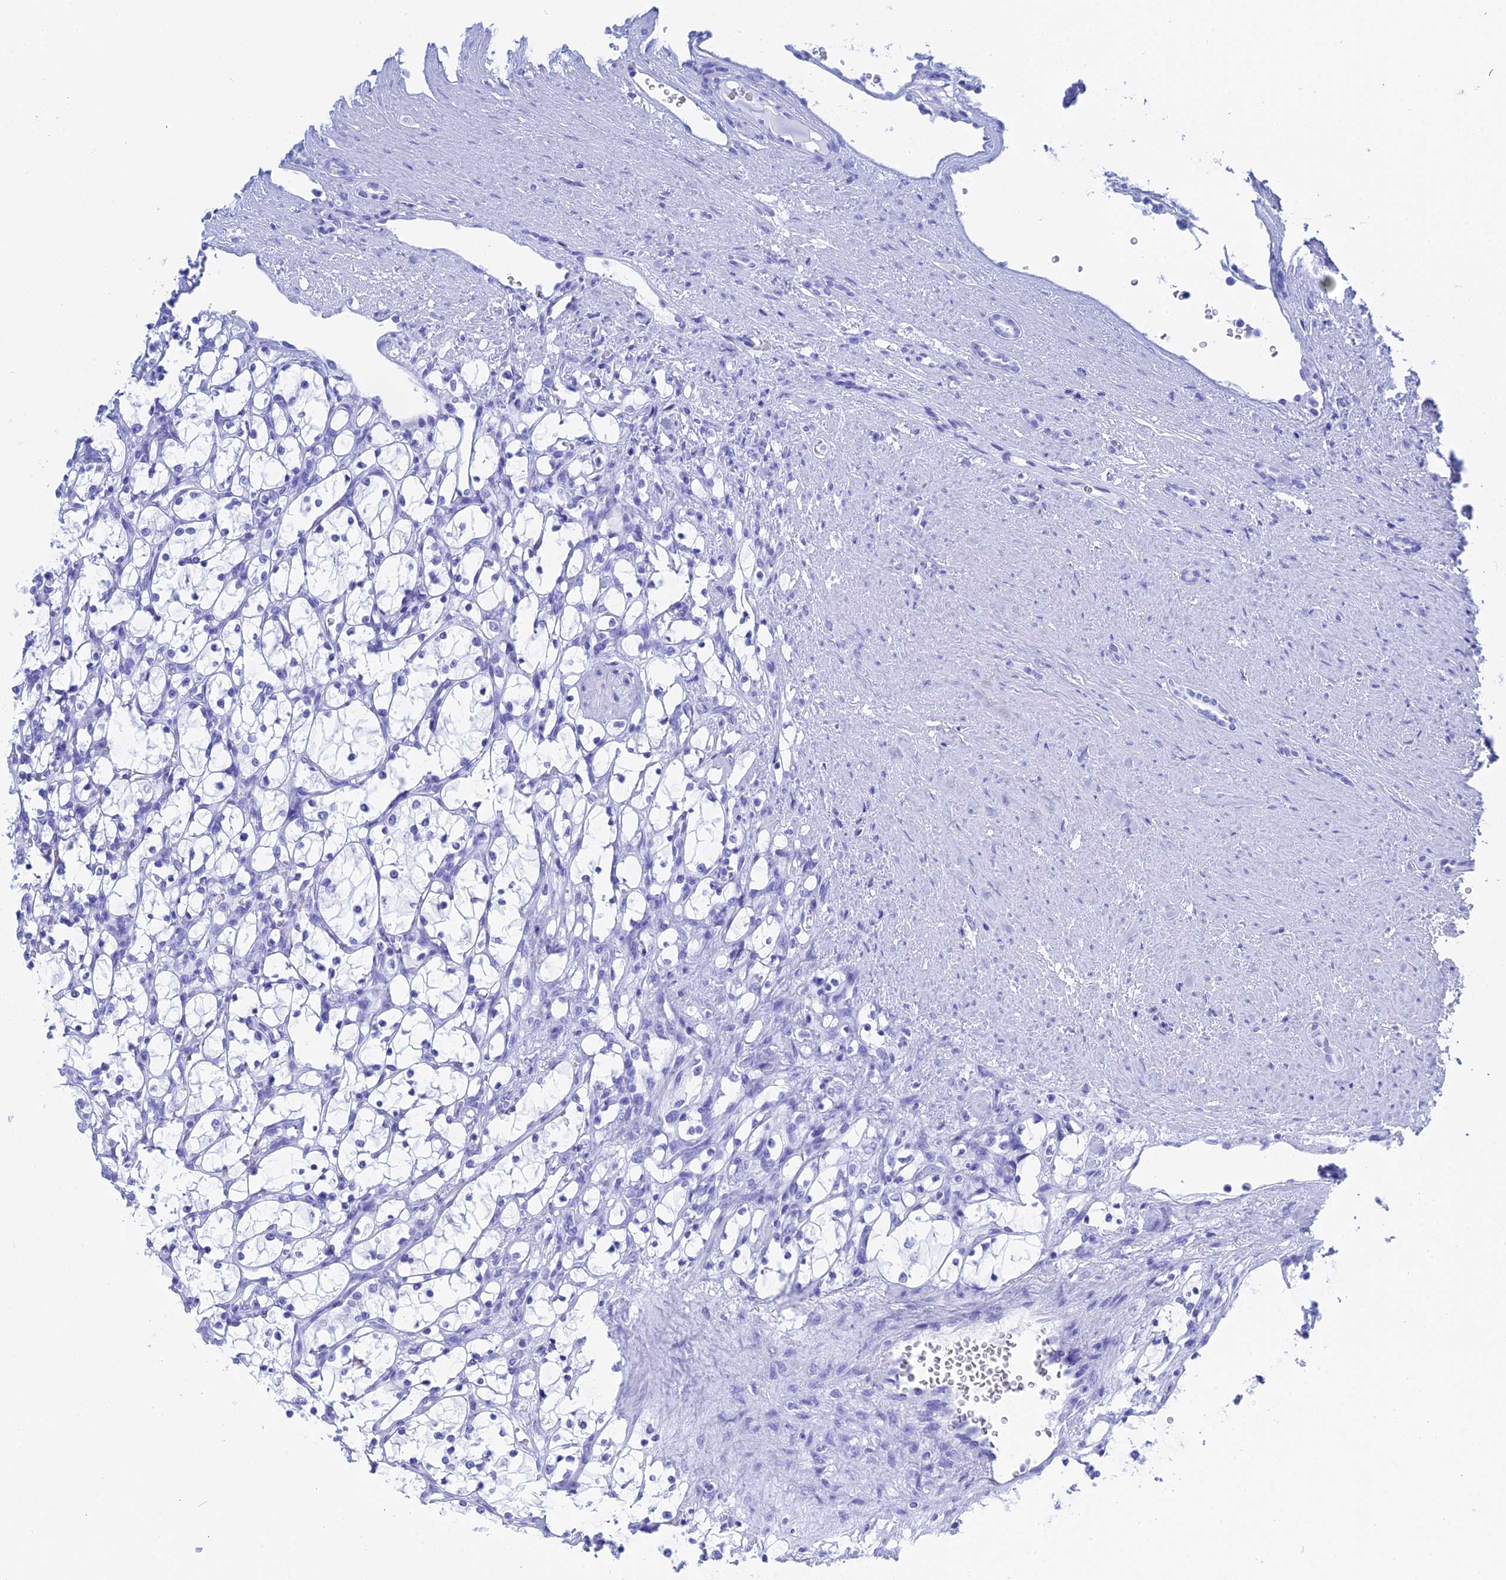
{"staining": {"intensity": "negative", "quantity": "none", "location": "none"}, "tissue": "renal cancer", "cell_type": "Tumor cells", "image_type": "cancer", "snomed": [{"axis": "morphology", "description": "Adenocarcinoma, NOS"}, {"axis": "topography", "description": "Kidney"}], "caption": "Renal cancer (adenocarcinoma) stained for a protein using IHC reveals no staining tumor cells.", "gene": "TEX101", "patient": {"sex": "female", "age": 69}}